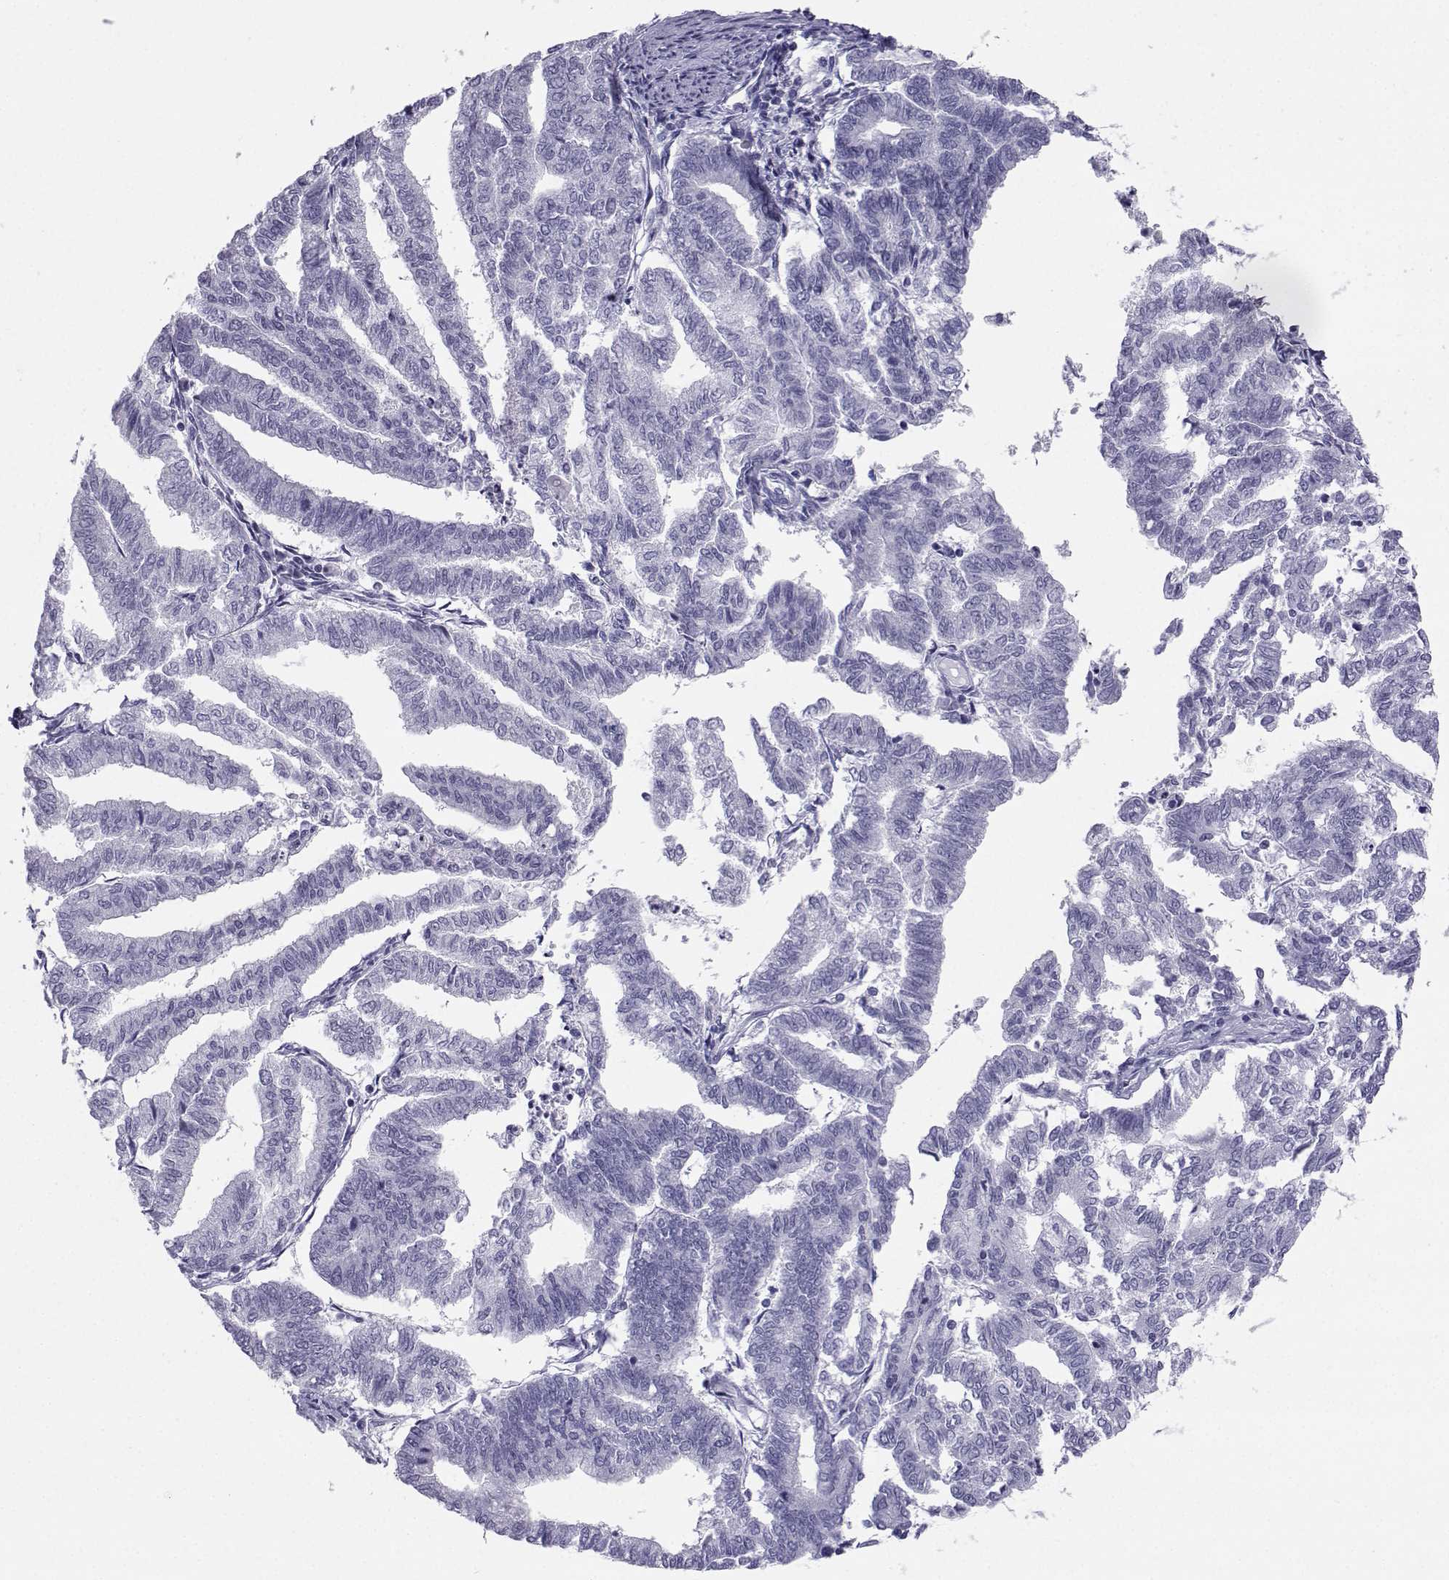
{"staining": {"intensity": "negative", "quantity": "none", "location": "none"}, "tissue": "endometrial cancer", "cell_type": "Tumor cells", "image_type": "cancer", "snomed": [{"axis": "morphology", "description": "Adenocarcinoma, NOS"}, {"axis": "topography", "description": "Endometrium"}], "caption": "A micrograph of endometrial adenocarcinoma stained for a protein demonstrates no brown staining in tumor cells. (Stains: DAB immunohistochemistry (IHC) with hematoxylin counter stain, Microscopy: brightfield microscopy at high magnification).", "gene": "SST", "patient": {"sex": "female", "age": 79}}